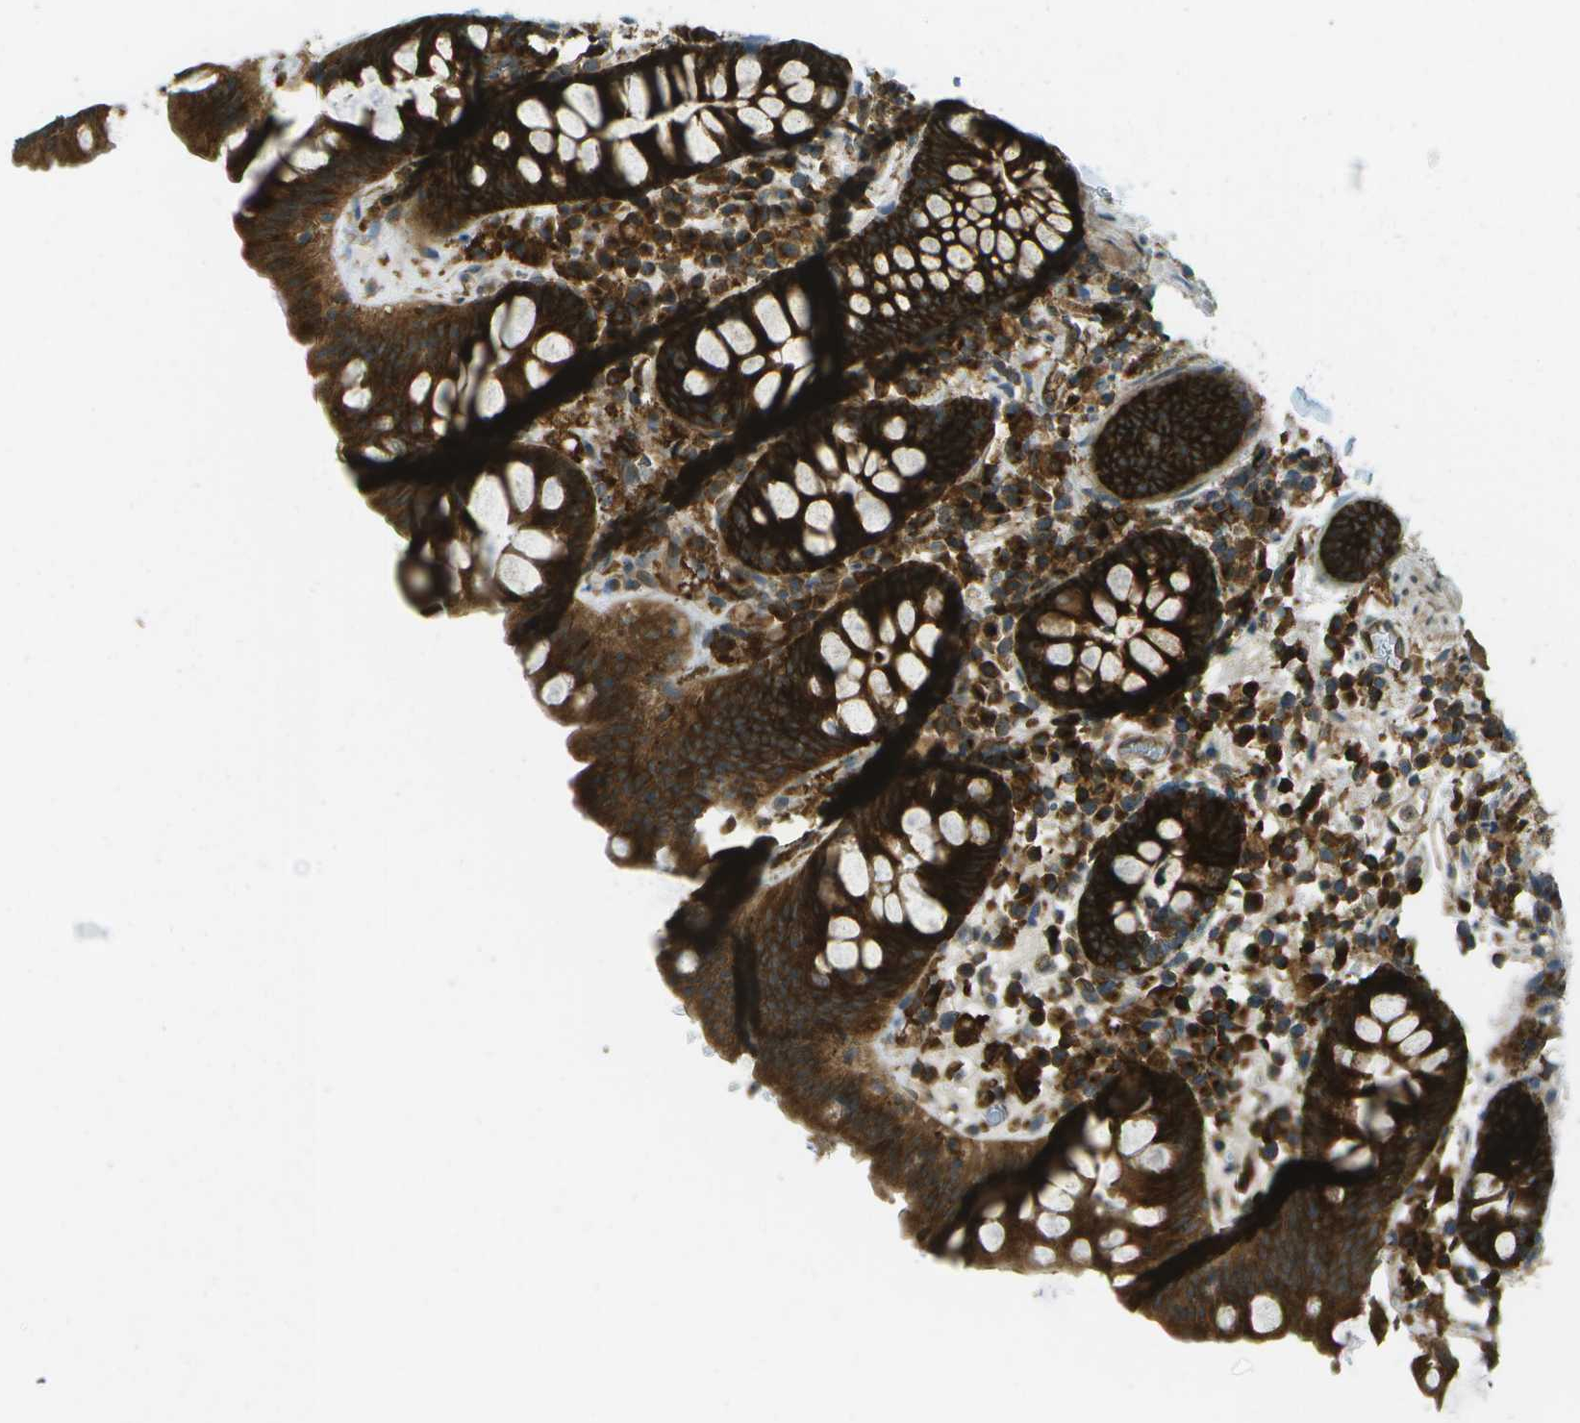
{"staining": {"intensity": "moderate", "quantity": "25%-75%", "location": "cytoplasmic/membranous"}, "tissue": "colon", "cell_type": "Endothelial cells", "image_type": "normal", "snomed": [{"axis": "morphology", "description": "Normal tissue, NOS"}, {"axis": "topography", "description": "Colon"}], "caption": "The micrograph shows a brown stain indicating the presence of a protein in the cytoplasmic/membranous of endothelial cells in colon.", "gene": "TMTC1", "patient": {"sex": "female", "age": 80}}